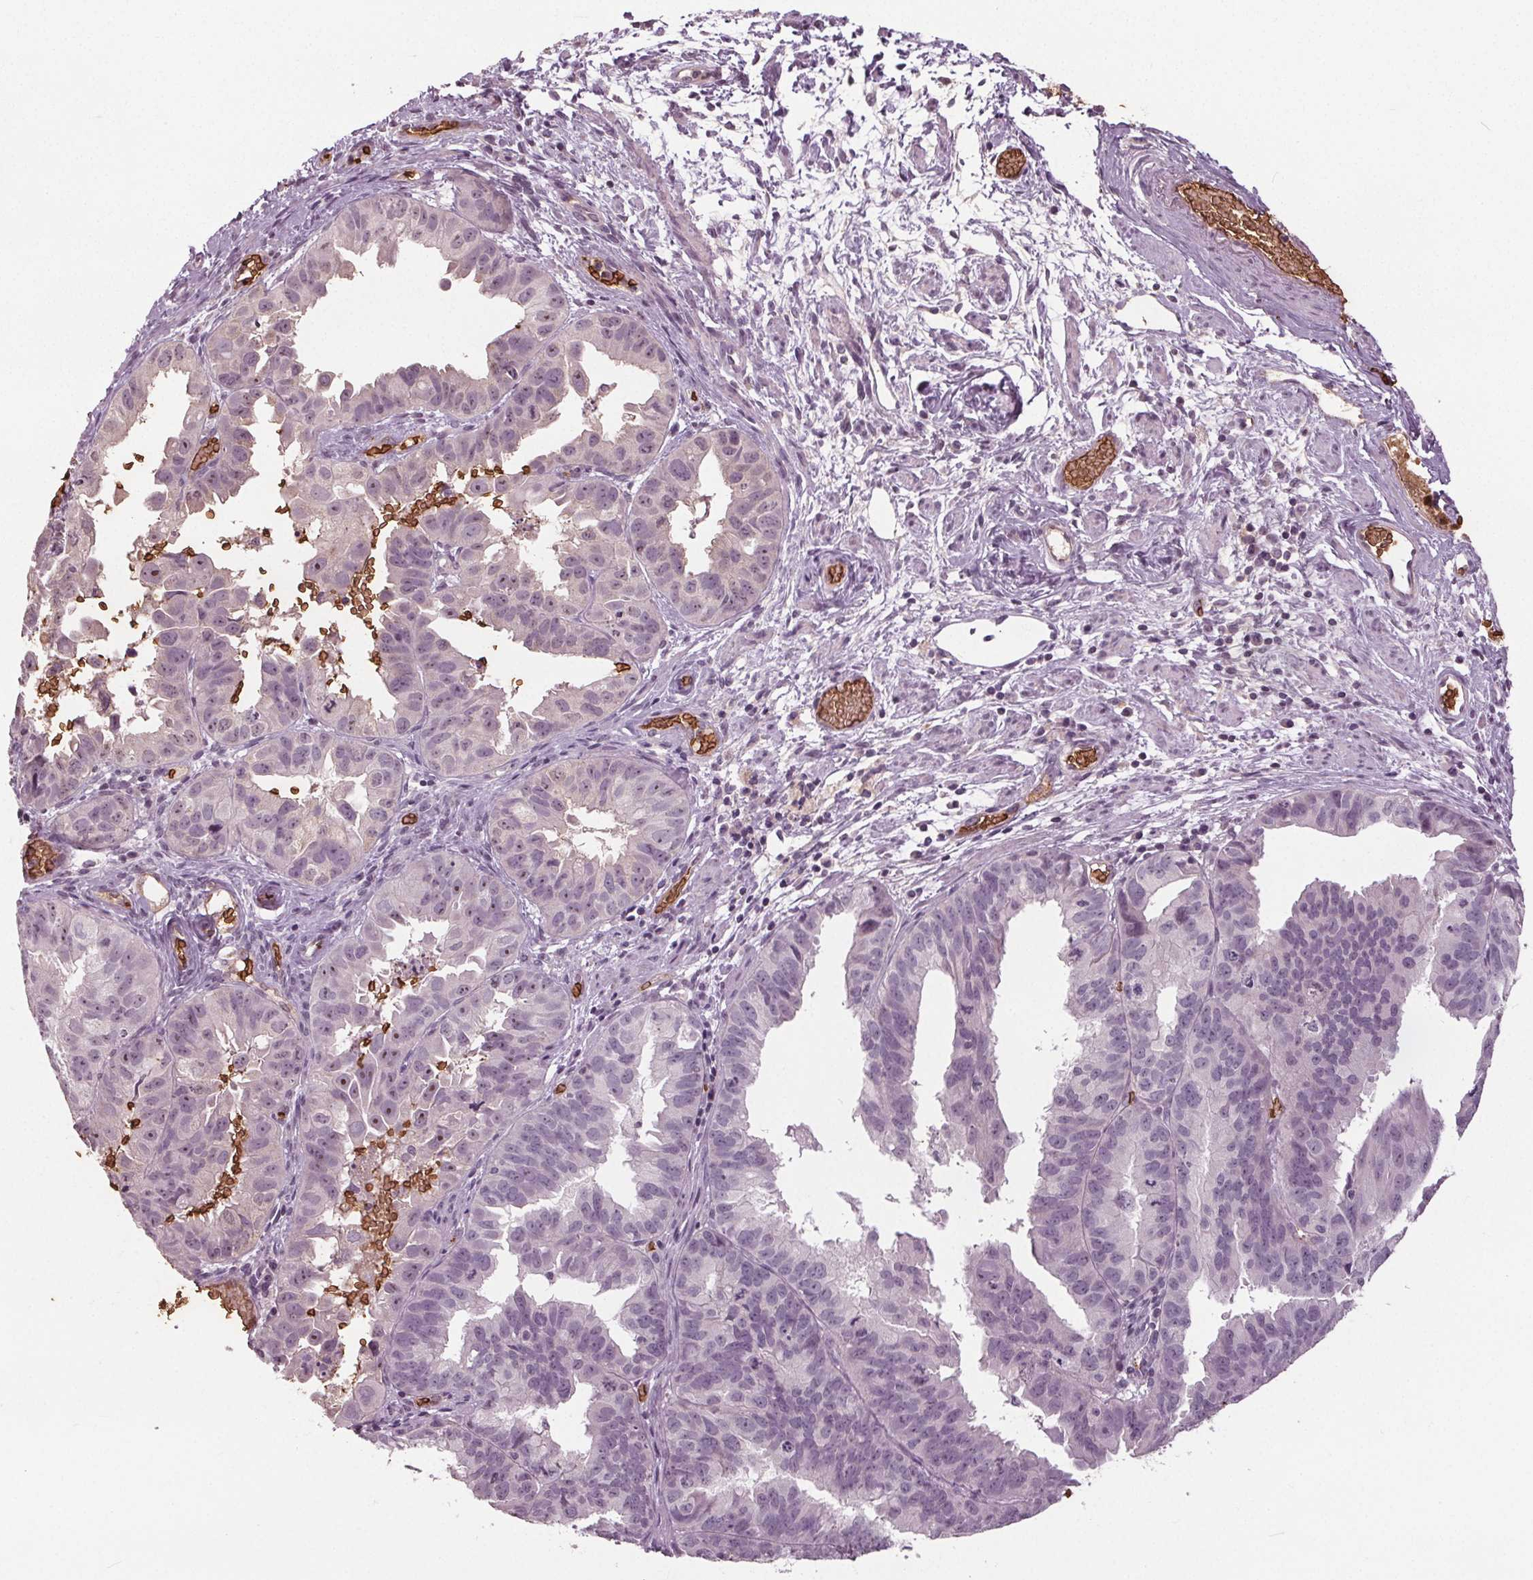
{"staining": {"intensity": "negative", "quantity": "none", "location": "none"}, "tissue": "ovarian cancer", "cell_type": "Tumor cells", "image_type": "cancer", "snomed": [{"axis": "morphology", "description": "Carcinoma, endometroid"}, {"axis": "topography", "description": "Ovary"}], "caption": "Tumor cells show no significant positivity in ovarian cancer (endometroid carcinoma). (IHC, brightfield microscopy, high magnification).", "gene": "SLC4A1", "patient": {"sex": "female", "age": 85}}